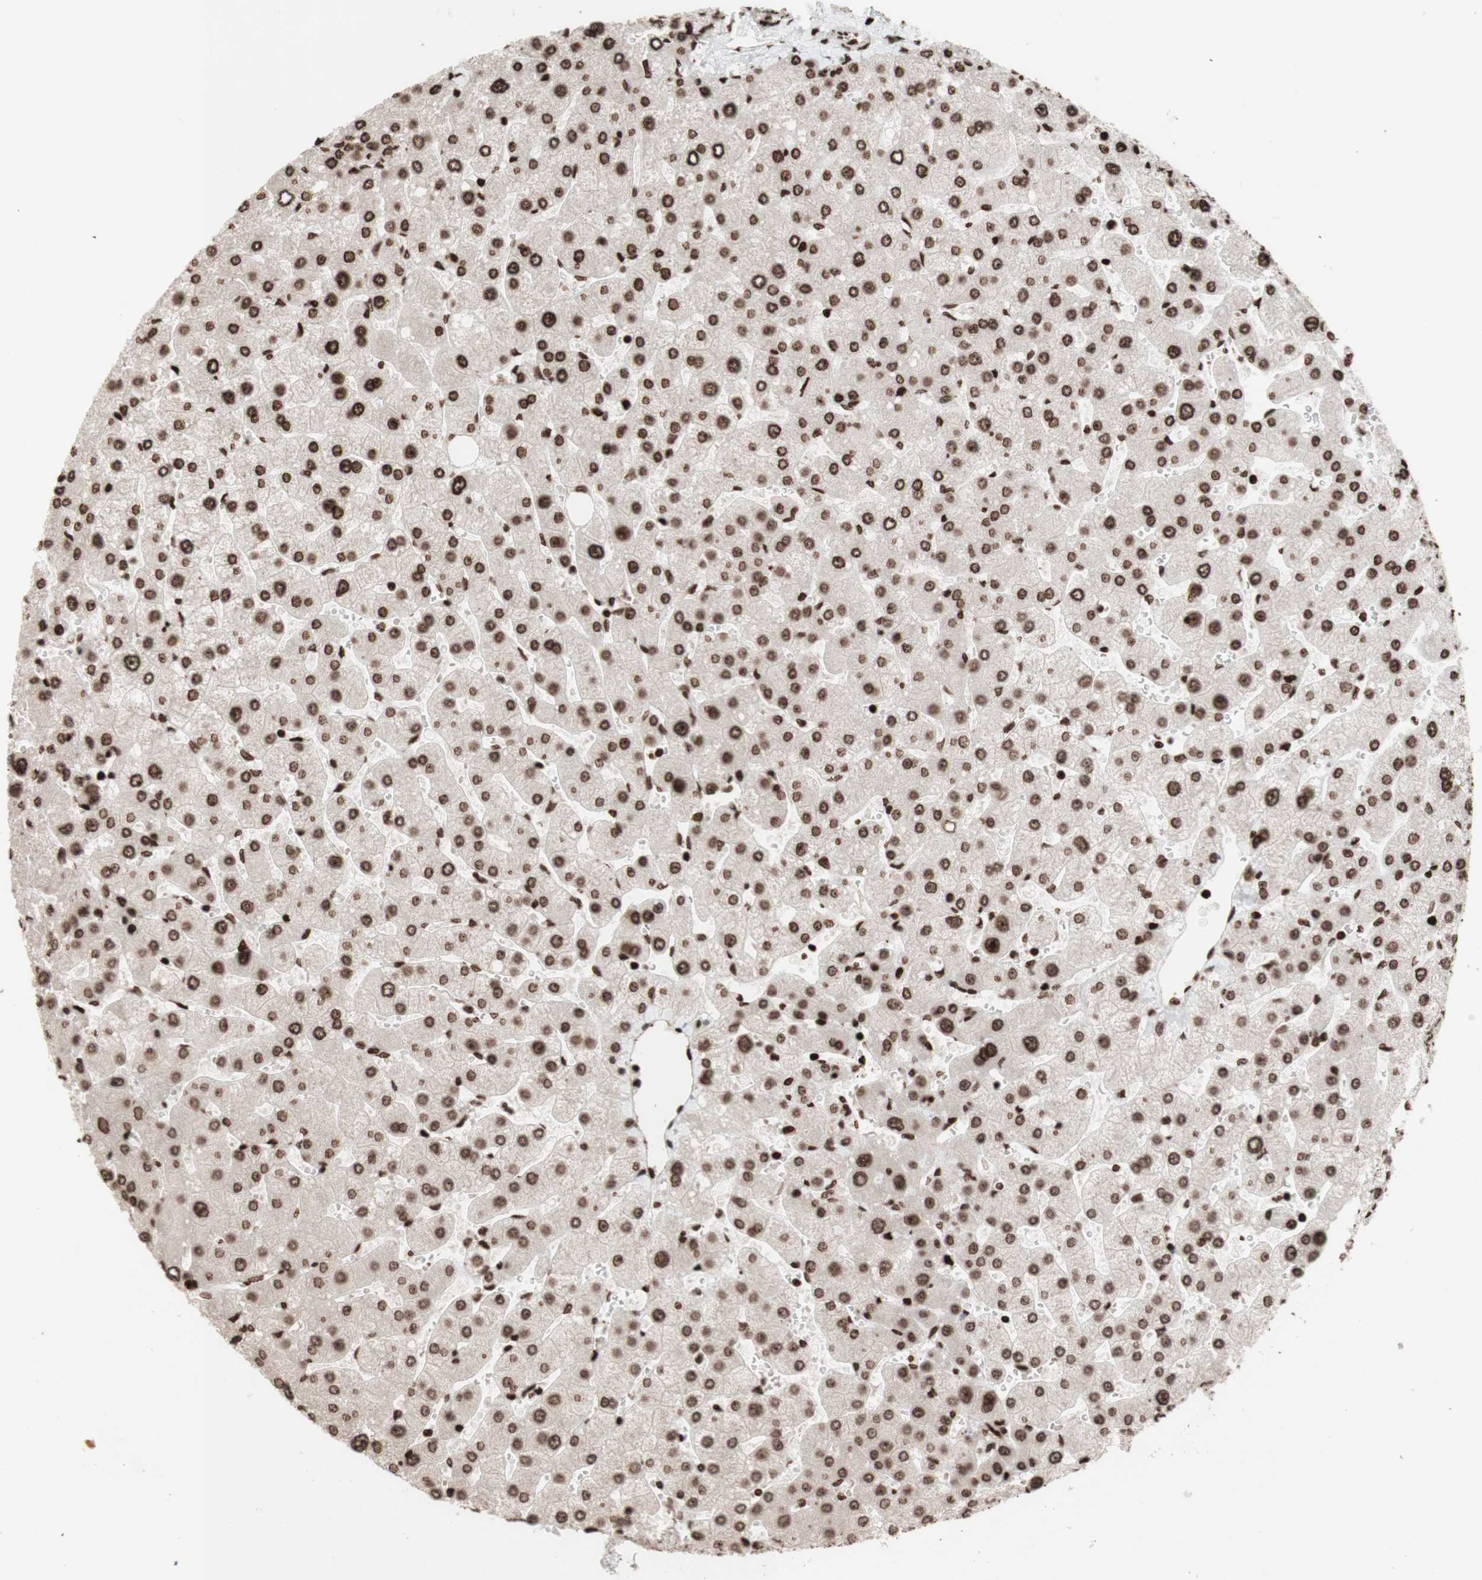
{"staining": {"intensity": "strong", "quantity": ">75%", "location": "nuclear"}, "tissue": "liver", "cell_type": "Cholangiocytes", "image_type": "normal", "snomed": [{"axis": "morphology", "description": "Normal tissue, NOS"}, {"axis": "topography", "description": "Liver"}], "caption": "Strong nuclear protein expression is identified in approximately >75% of cholangiocytes in liver.", "gene": "NCAPD2", "patient": {"sex": "male", "age": 55}}